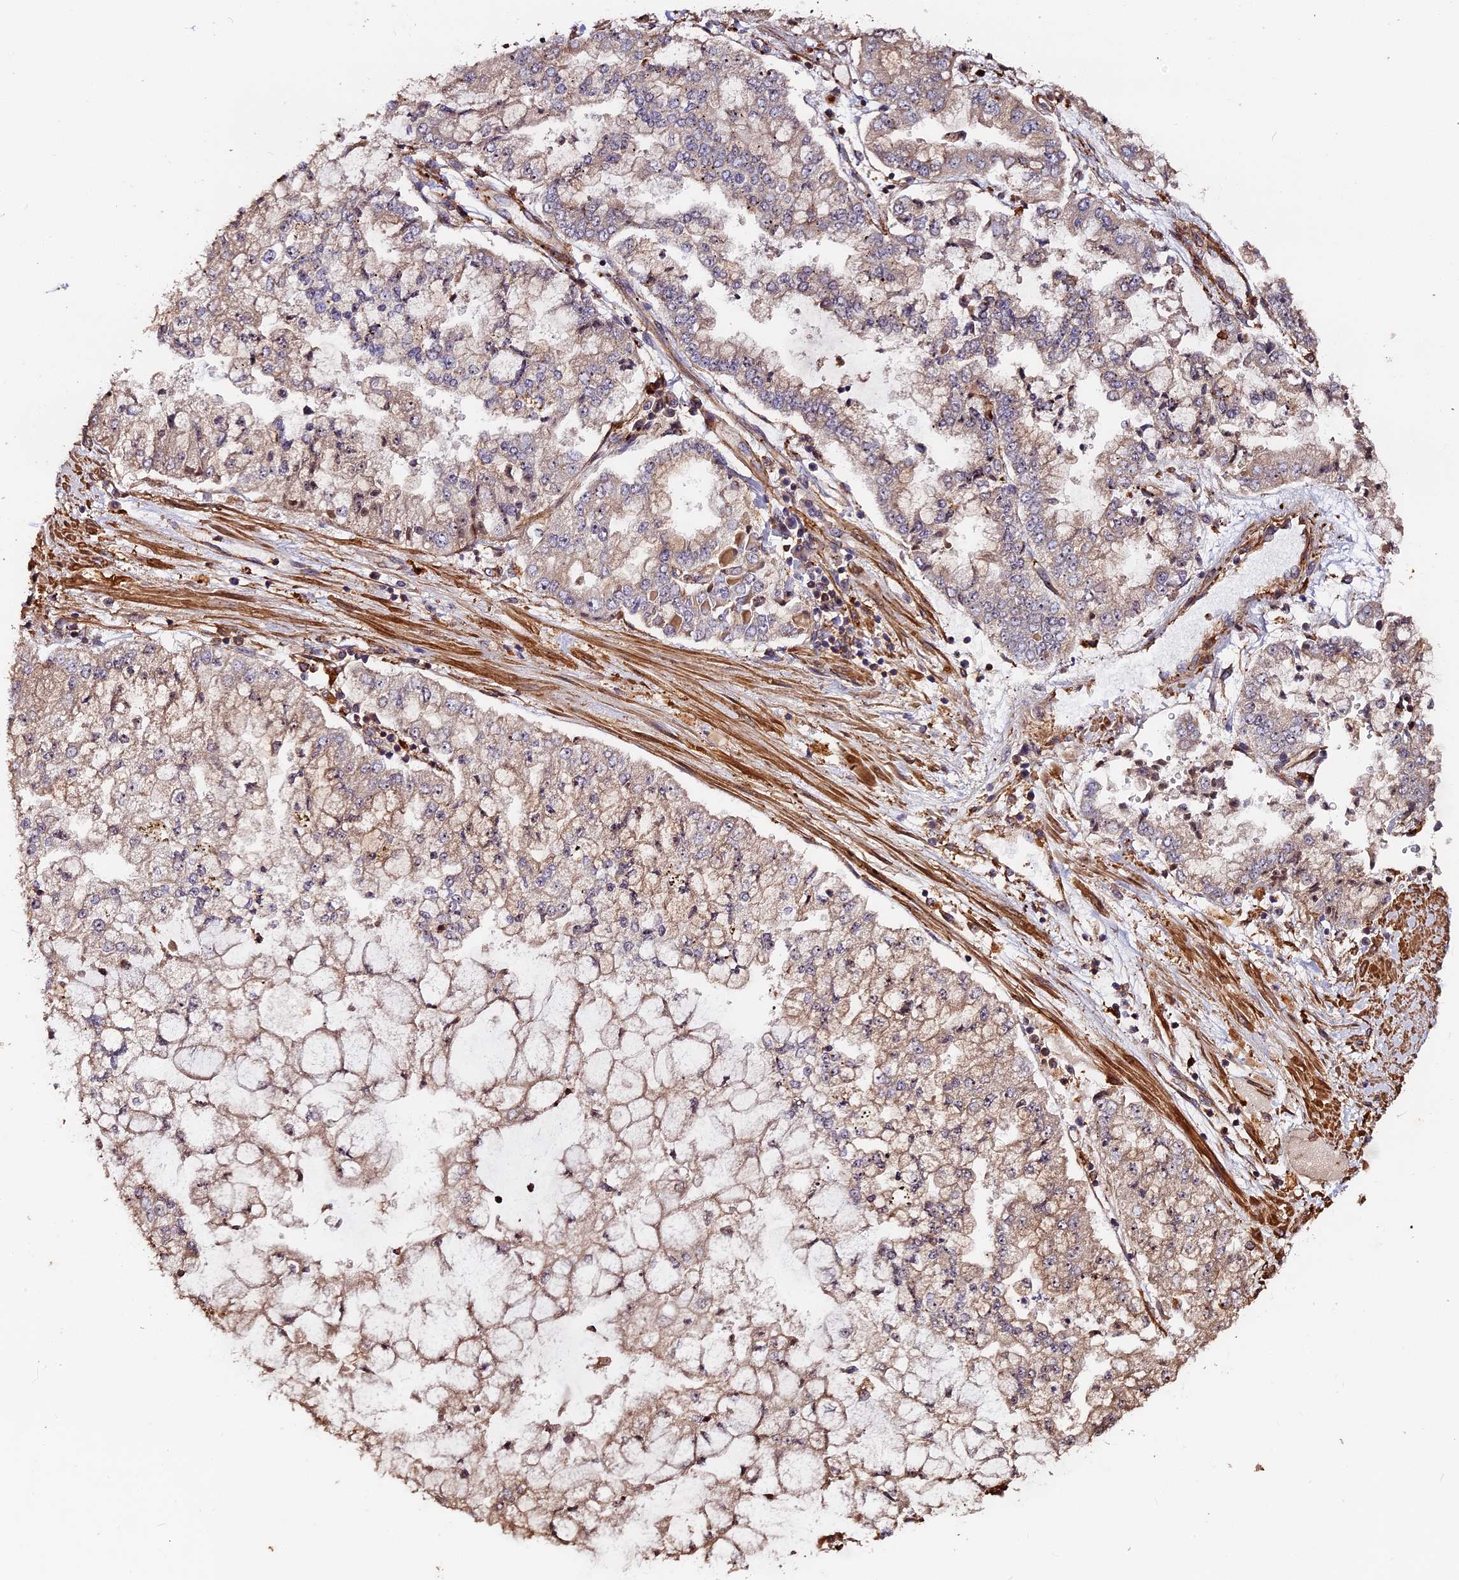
{"staining": {"intensity": "weak", "quantity": "25%-75%", "location": "cytoplasmic/membranous"}, "tissue": "stomach cancer", "cell_type": "Tumor cells", "image_type": "cancer", "snomed": [{"axis": "morphology", "description": "Adenocarcinoma, NOS"}, {"axis": "topography", "description": "Stomach"}], "caption": "The histopathology image reveals a brown stain indicating the presence of a protein in the cytoplasmic/membranous of tumor cells in stomach cancer (adenocarcinoma). The protein of interest is stained brown, and the nuclei are stained in blue (DAB (3,3'-diaminobenzidine) IHC with brightfield microscopy, high magnification).", "gene": "MMP15", "patient": {"sex": "male", "age": 76}}